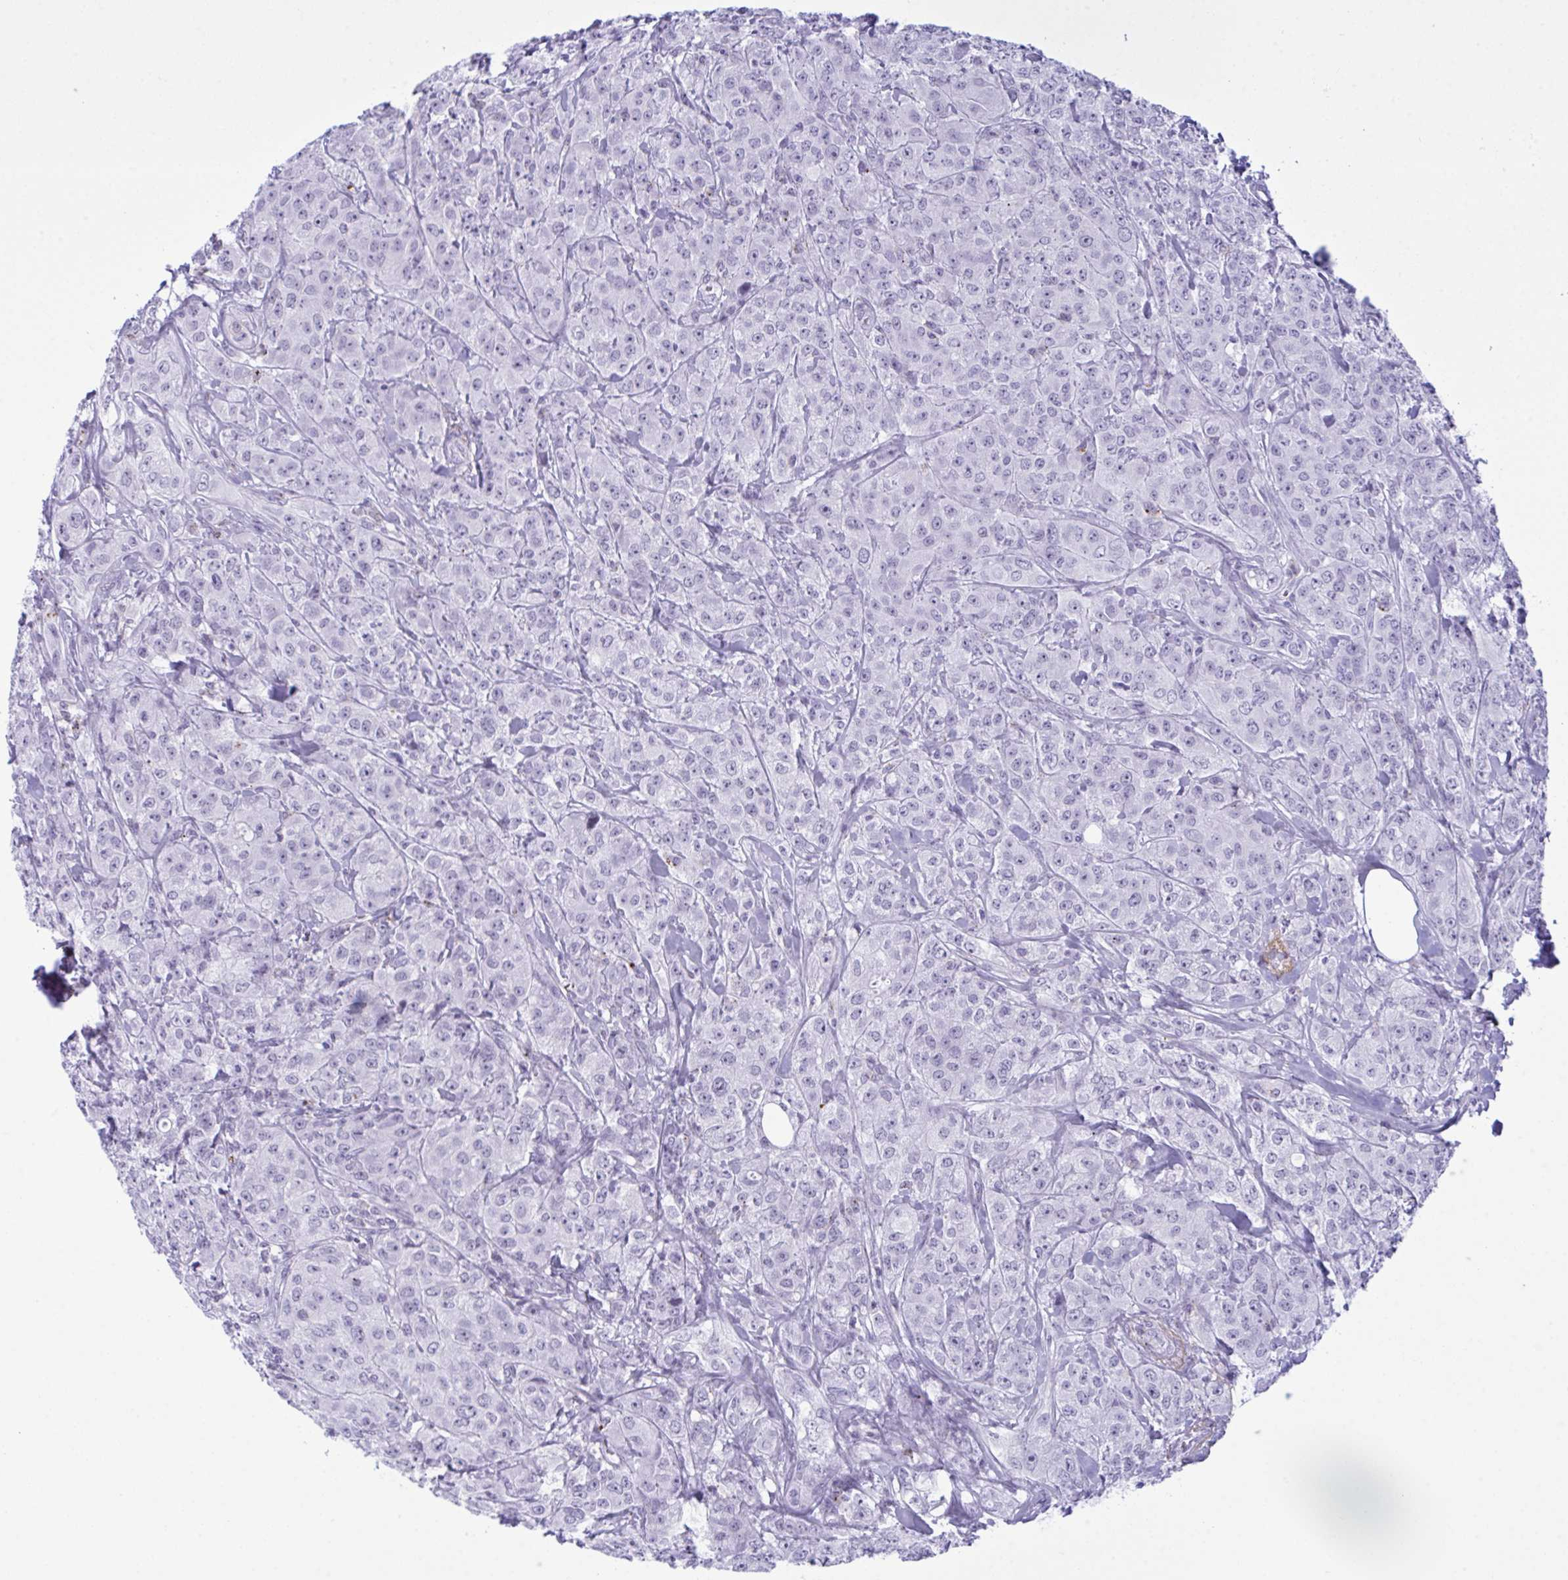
{"staining": {"intensity": "negative", "quantity": "none", "location": "none"}, "tissue": "breast cancer", "cell_type": "Tumor cells", "image_type": "cancer", "snomed": [{"axis": "morphology", "description": "Normal tissue, NOS"}, {"axis": "morphology", "description": "Duct carcinoma"}, {"axis": "topography", "description": "Breast"}], "caption": "Immunohistochemical staining of human invasive ductal carcinoma (breast) displays no significant positivity in tumor cells.", "gene": "ELN", "patient": {"sex": "female", "age": 43}}